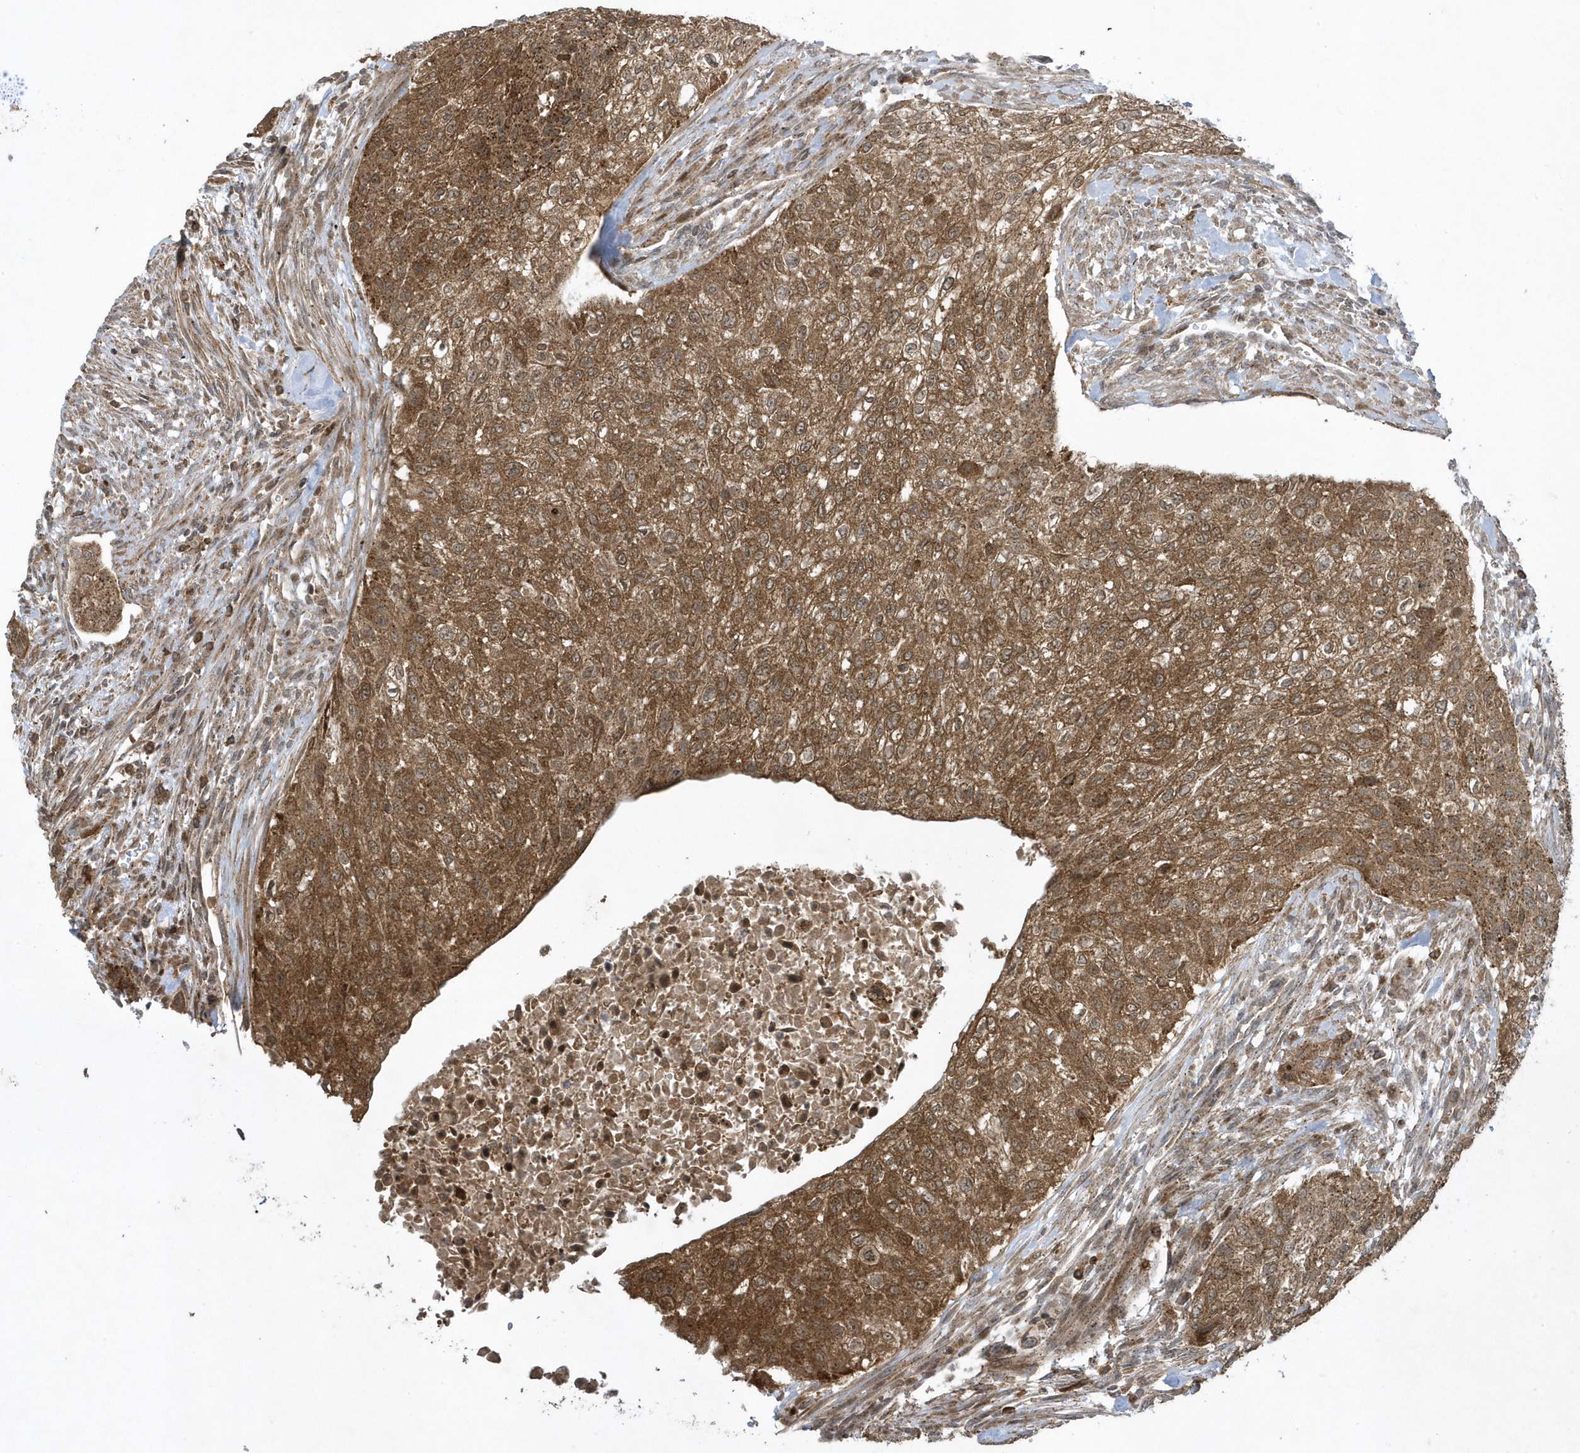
{"staining": {"intensity": "strong", "quantity": ">75%", "location": "cytoplasmic/membranous"}, "tissue": "urothelial cancer", "cell_type": "Tumor cells", "image_type": "cancer", "snomed": [{"axis": "morphology", "description": "Urothelial carcinoma, High grade"}, {"axis": "topography", "description": "Urinary bladder"}], "caption": "Urothelial cancer tissue exhibits strong cytoplasmic/membranous staining in approximately >75% of tumor cells The staining was performed using DAB to visualize the protein expression in brown, while the nuclei were stained in blue with hematoxylin (Magnification: 20x).", "gene": "STAMBP", "patient": {"sex": "male", "age": 35}}